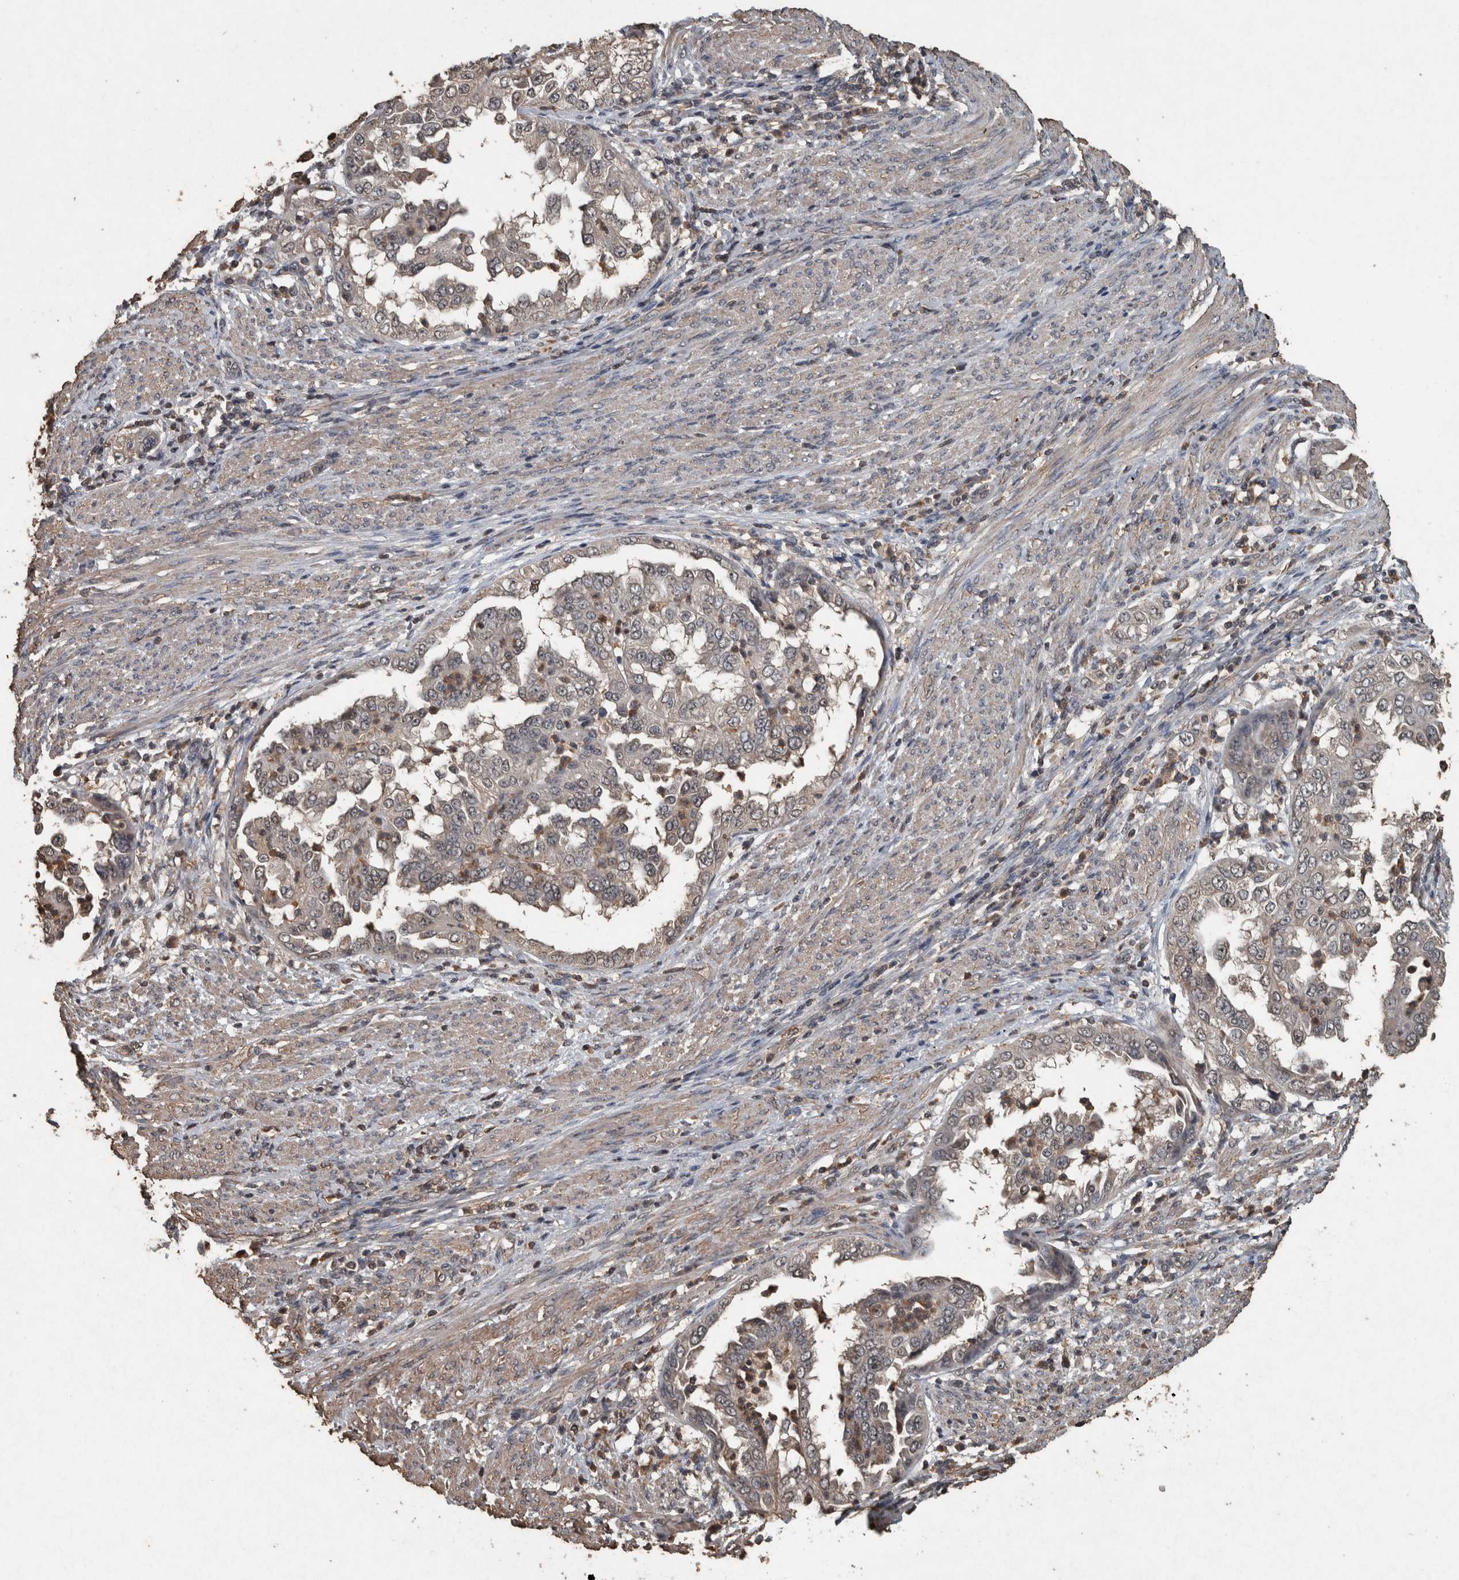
{"staining": {"intensity": "negative", "quantity": "none", "location": "none"}, "tissue": "endometrial cancer", "cell_type": "Tumor cells", "image_type": "cancer", "snomed": [{"axis": "morphology", "description": "Adenocarcinoma, NOS"}, {"axis": "topography", "description": "Endometrium"}], "caption": "Tumor cells are negative for protein expression in human endometrial adenocarcinoma.", "gene": "FGFRL1", "patient": {"sex": "female", "age": 85}}